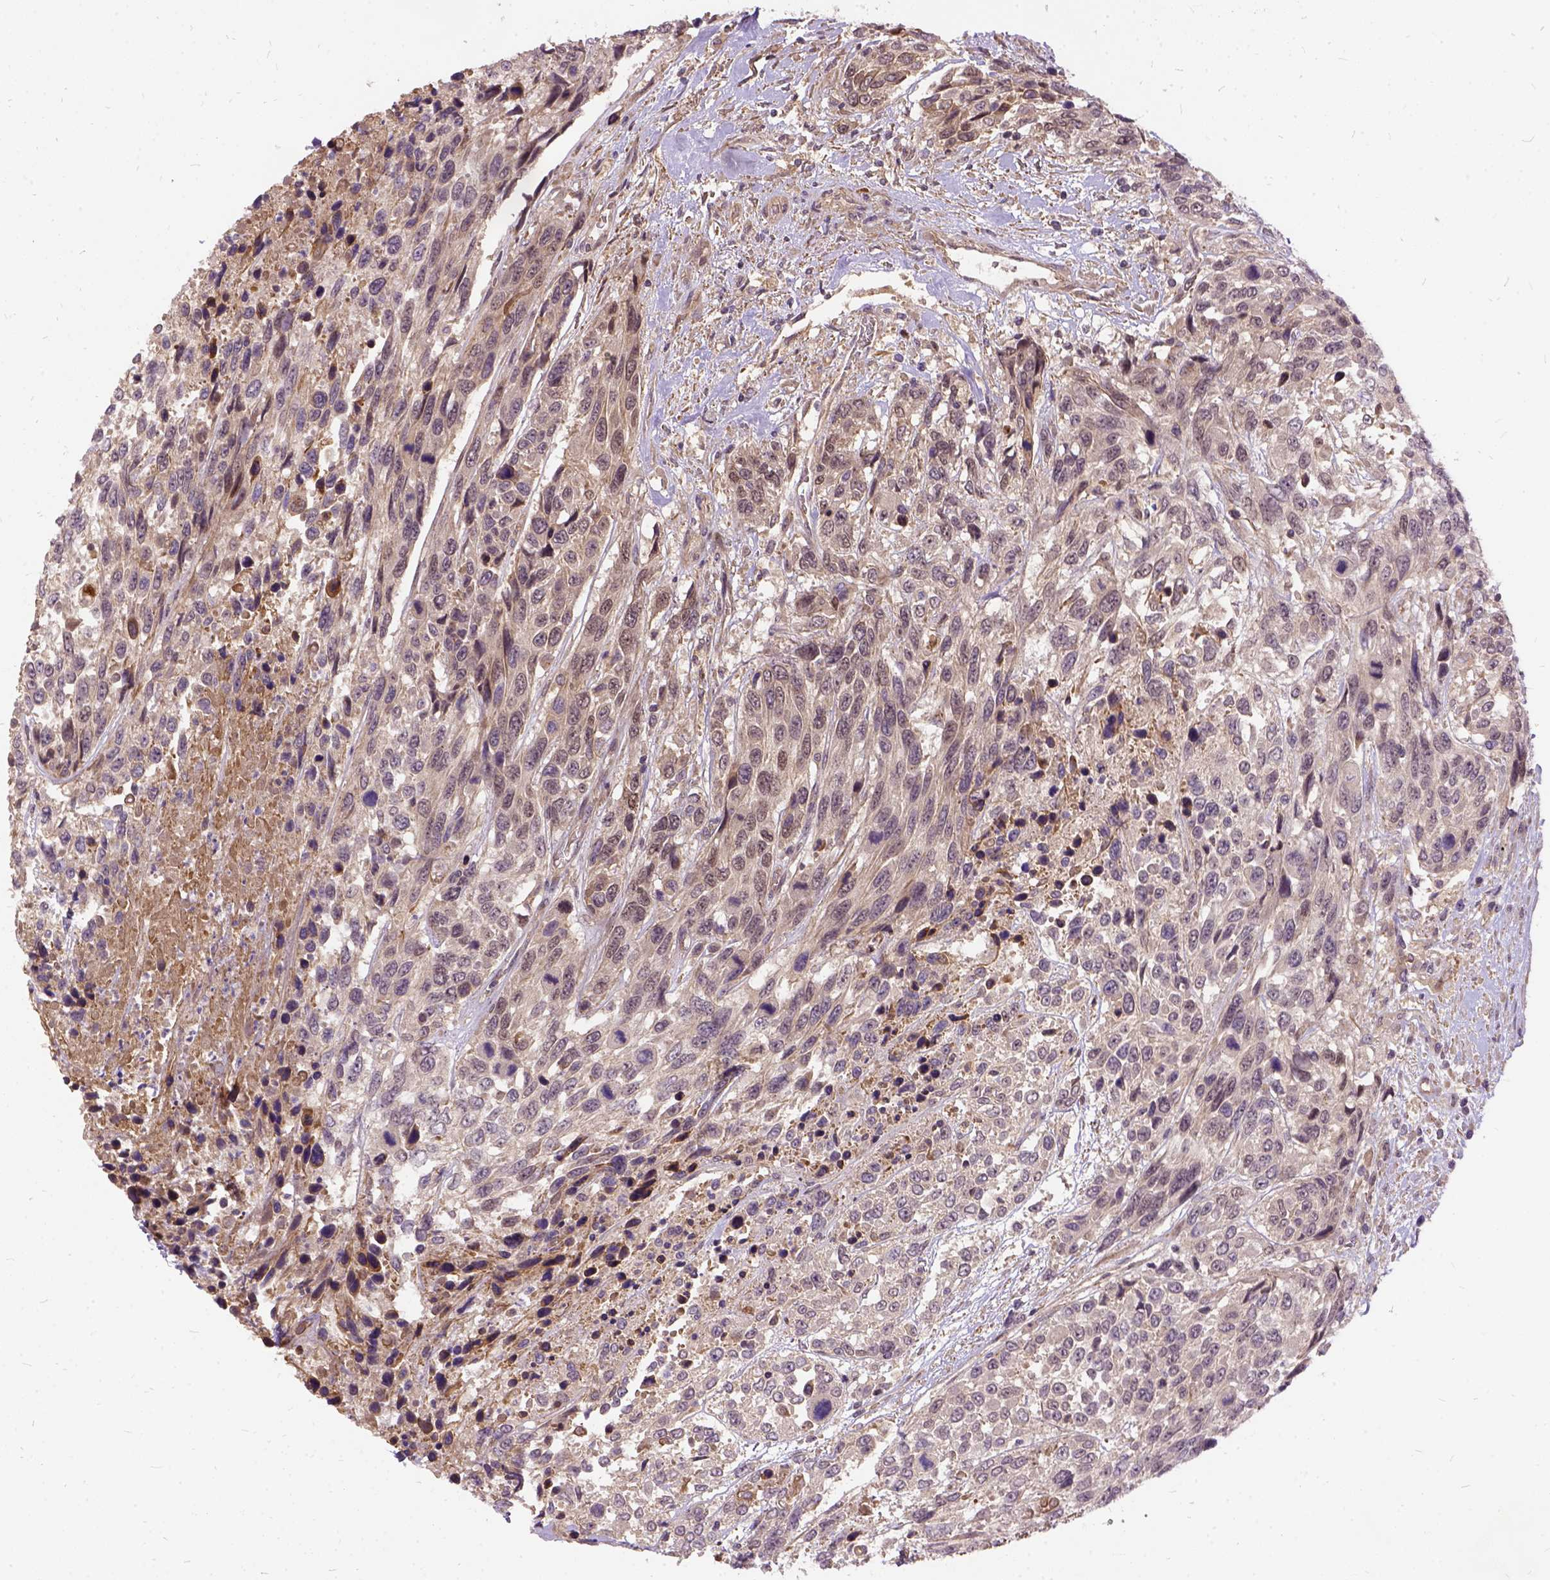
{"staining": {"intensity": "weak", "quantity": ">75%", "location": "cytoplasmic/membranous"}, "tissue": "urothelial cancer", "cell_type": "Tumor cells", "image_type": "cancer", "snomed": [{"axis": "morphology", "description": "Urothelial carcinoma, High grade"}, {"axis": "topography", "description": "Urinary bladder"}], "caption": "Urothelial cancer was stained to show a protein in brown. There is low levels of weak cytoplasmic/membranous positivity in approximately >75% of tumor cells.", "gene": "ILRUN", "patient": {"sex": "female", "age": 70}}